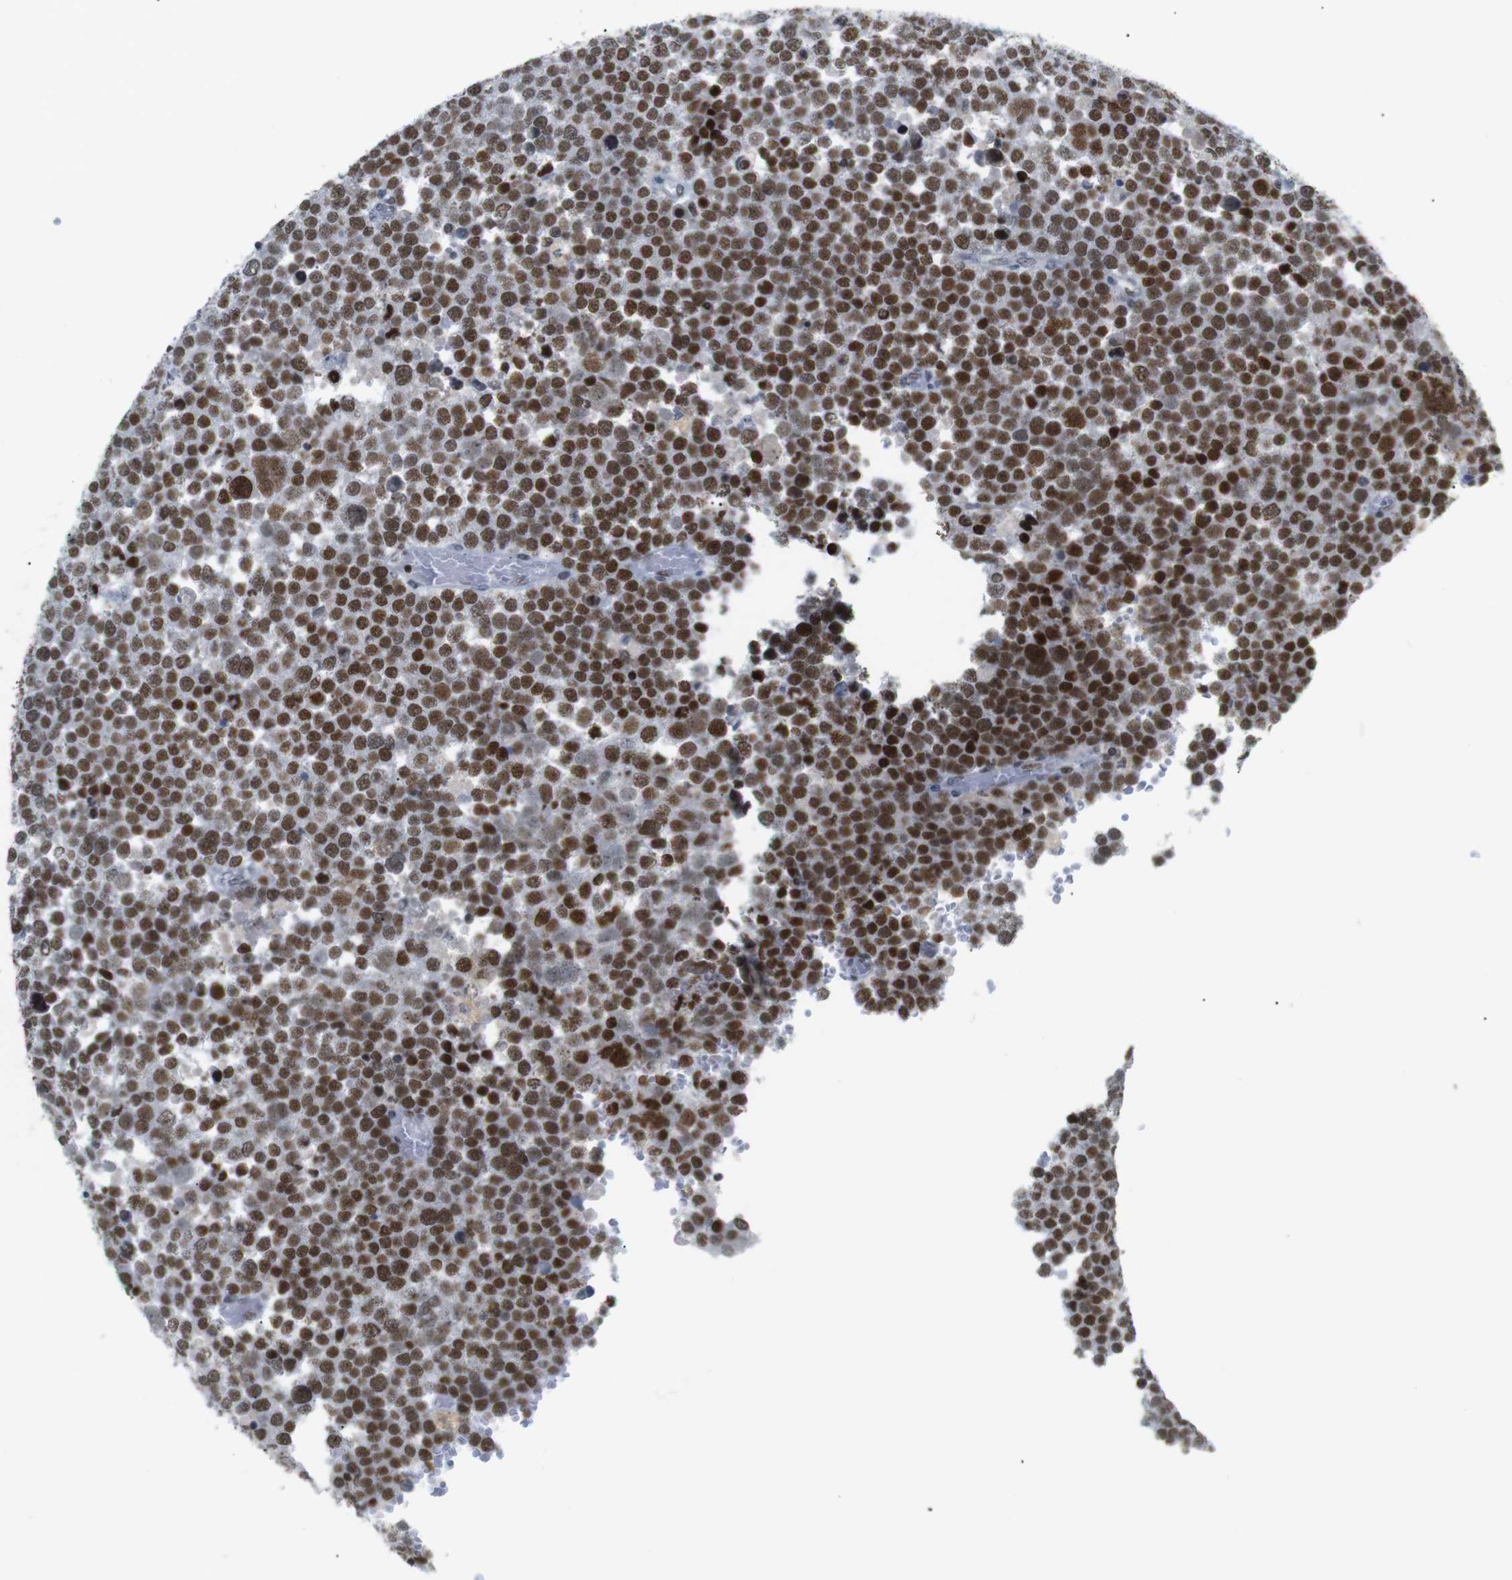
{"staining": {"intensity": "strong", "quantity": ">75%", "location": "nuclear"}, "tissue": "testis cancer", "cell_type": "Tumor cells", "image_type": "cancer", "snomed": [{"axis": "morphology", "description": "Seminoma, NOS"}, {"axis": "topography", "description": "Testis"}], "caption": "Immunohistochemistry (IHC) histopathology image of neoplastic tissue: testis cancer stained using immunohistochemistry reveals high levels of strong protein expression localized specifically in the nuclear of tumor cells, appearing as a nuclear brown color.", "gene": "RIOX2", "patient": {"sex": "male", "age": 71}}